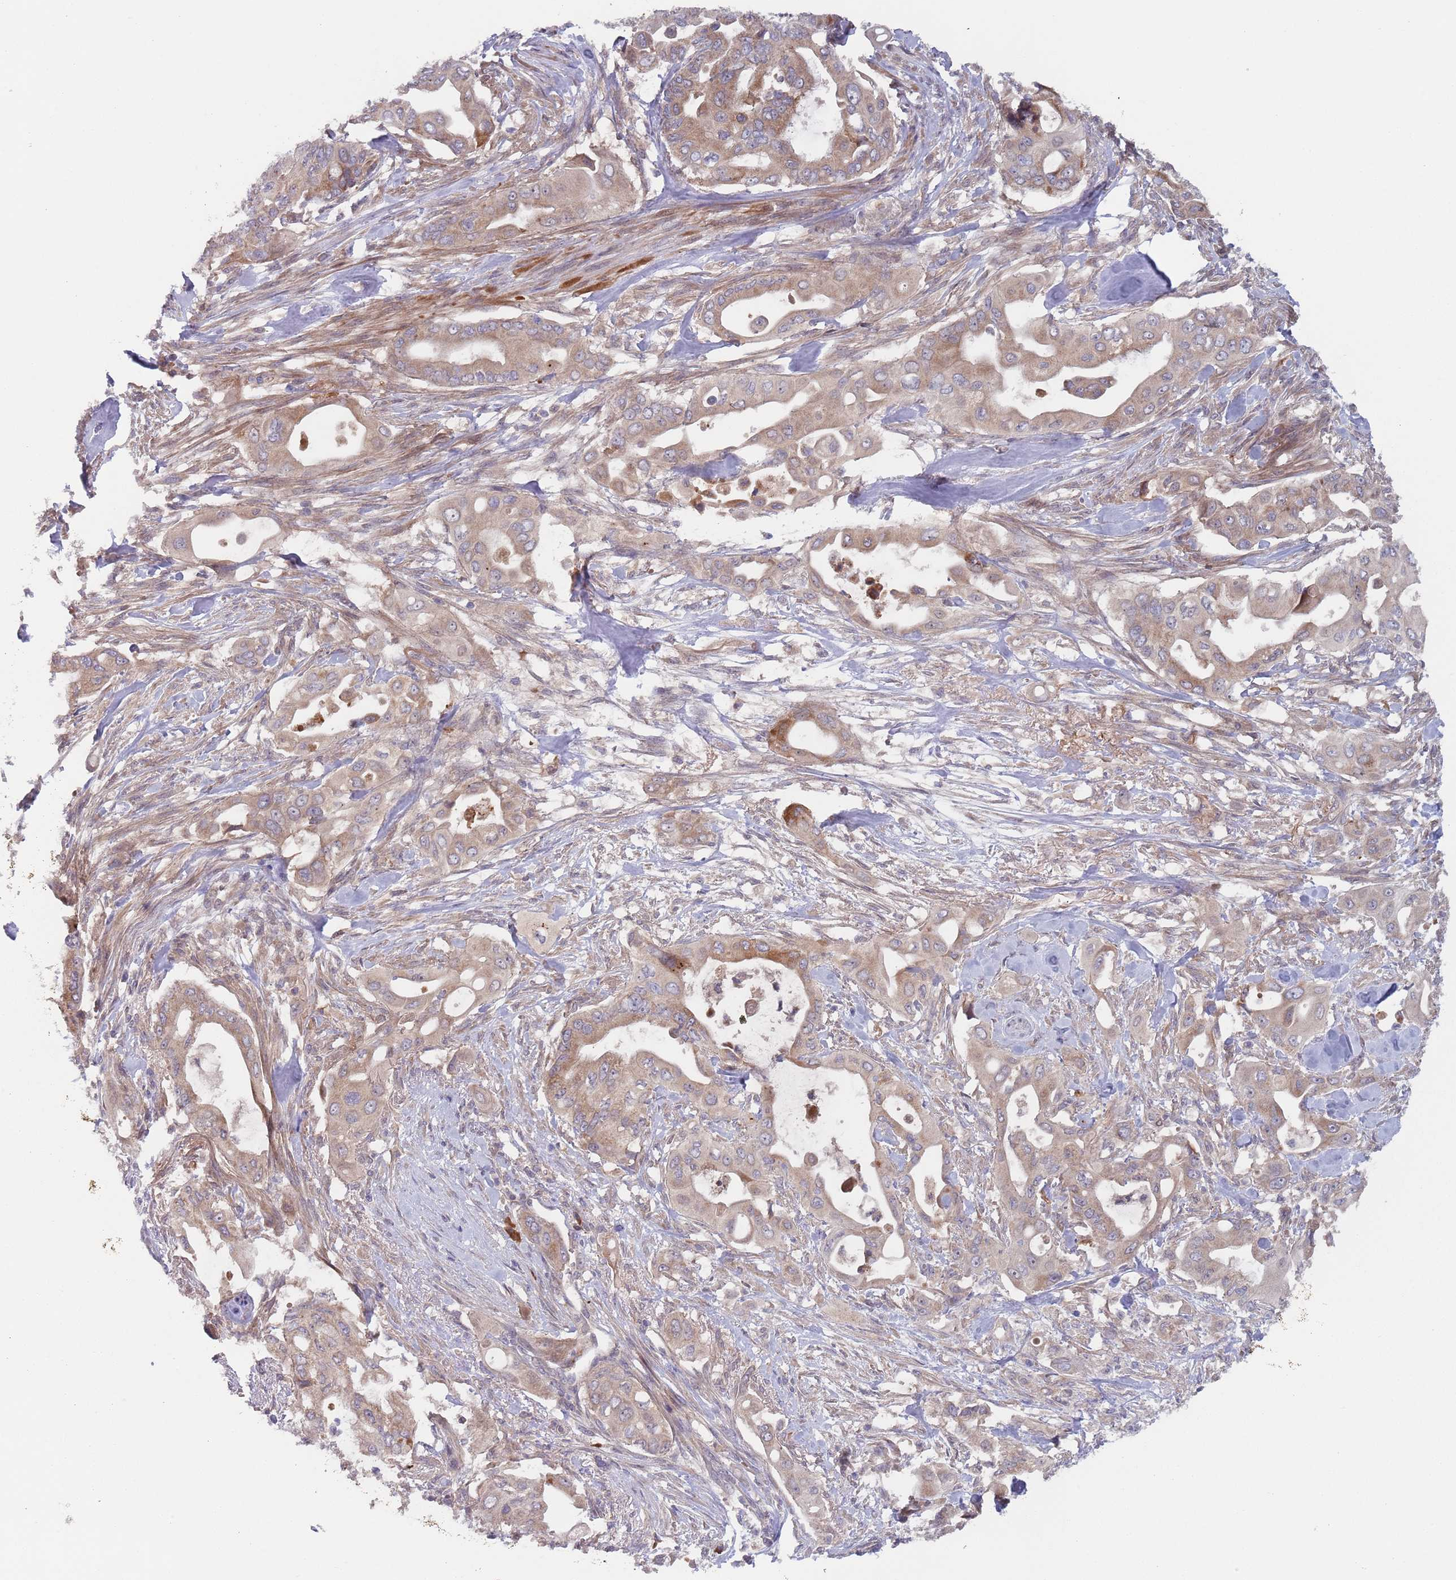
{"staining": {"intensity": "weak", "quantity": "25%-75%", "location": "cytoplasmic/membranous"}, "tissue": "pancreatic cancer", "cell_type": "Tumor cells", "image_type": "cancer", "snomed": [{"axis": "morphology", "description": "Adenocarcinoma, NOS"}, {"axis": "topography", "description": "Pancreas"}], "caption": "Immunohistochemical staining of adenocarcinoma (pancreatic) exhibits low levels of weak cytoplasmic/membranous expression in approximately 25%-75% of tumor cells.", "gene": "ZNF140", "patient": {"sex": "male", "age": 57}}